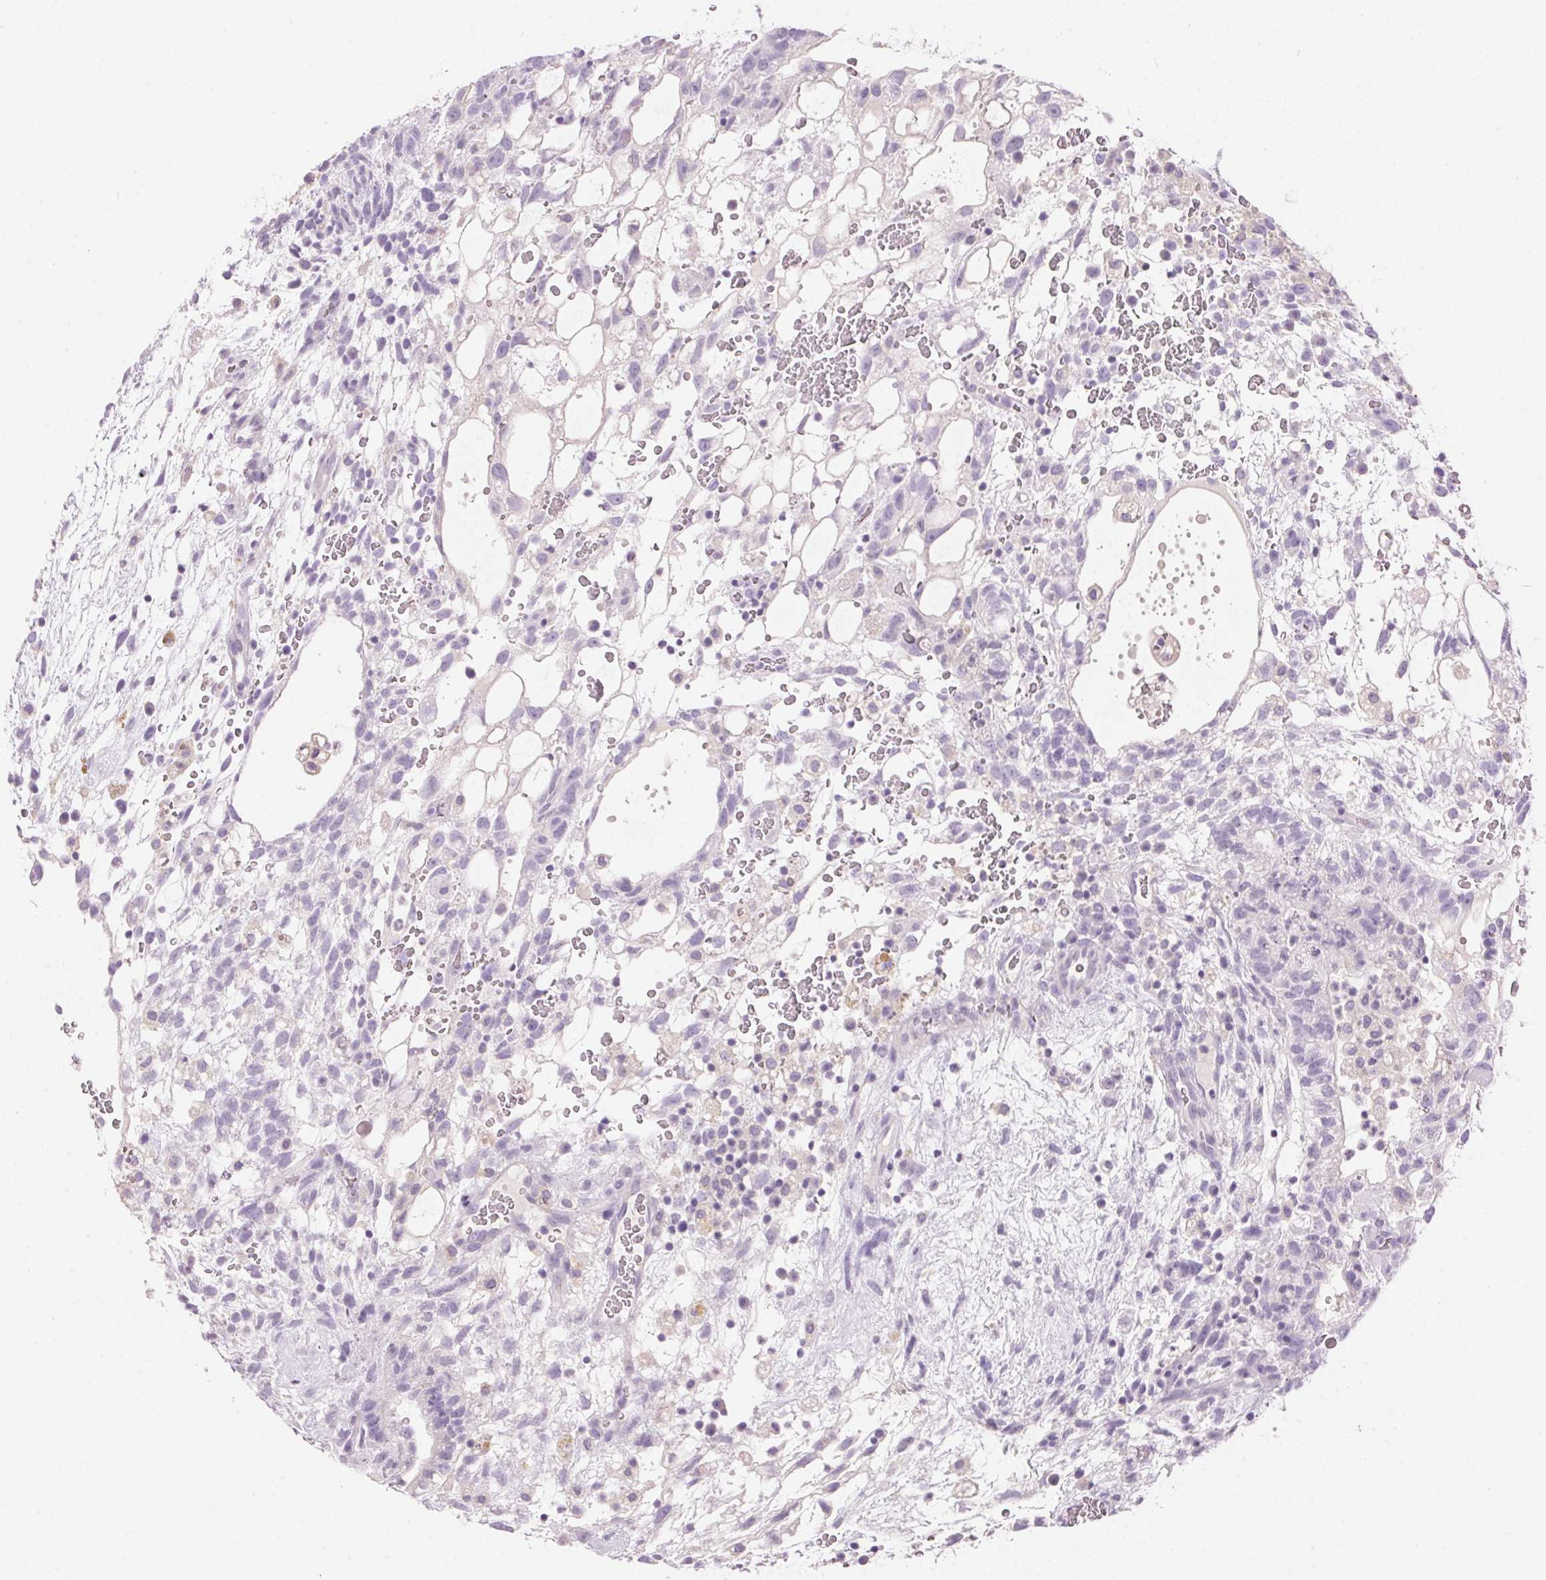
{"staining": {"intensity": "negative", "quantity": "none", "location": "none"}, "tissue": "testis cancer", "cell_type": "Tumor cells", "image_type": "cancer", "snomed": [{"axis": "morphology", "description": "Normal tissue, NOS"}, {"axis": "morphology", "description": "Carcinoma, Embryonal, NOS"}, {"axis": "topography", "description": "Testis"}], "caption": "Human testis cancer stained for a protein using immunohistochemistry (IHC) exhibits no expression in tumor cells.", "gene": "HSD17B2", "patient": {"sex": "male", "age": 32}}